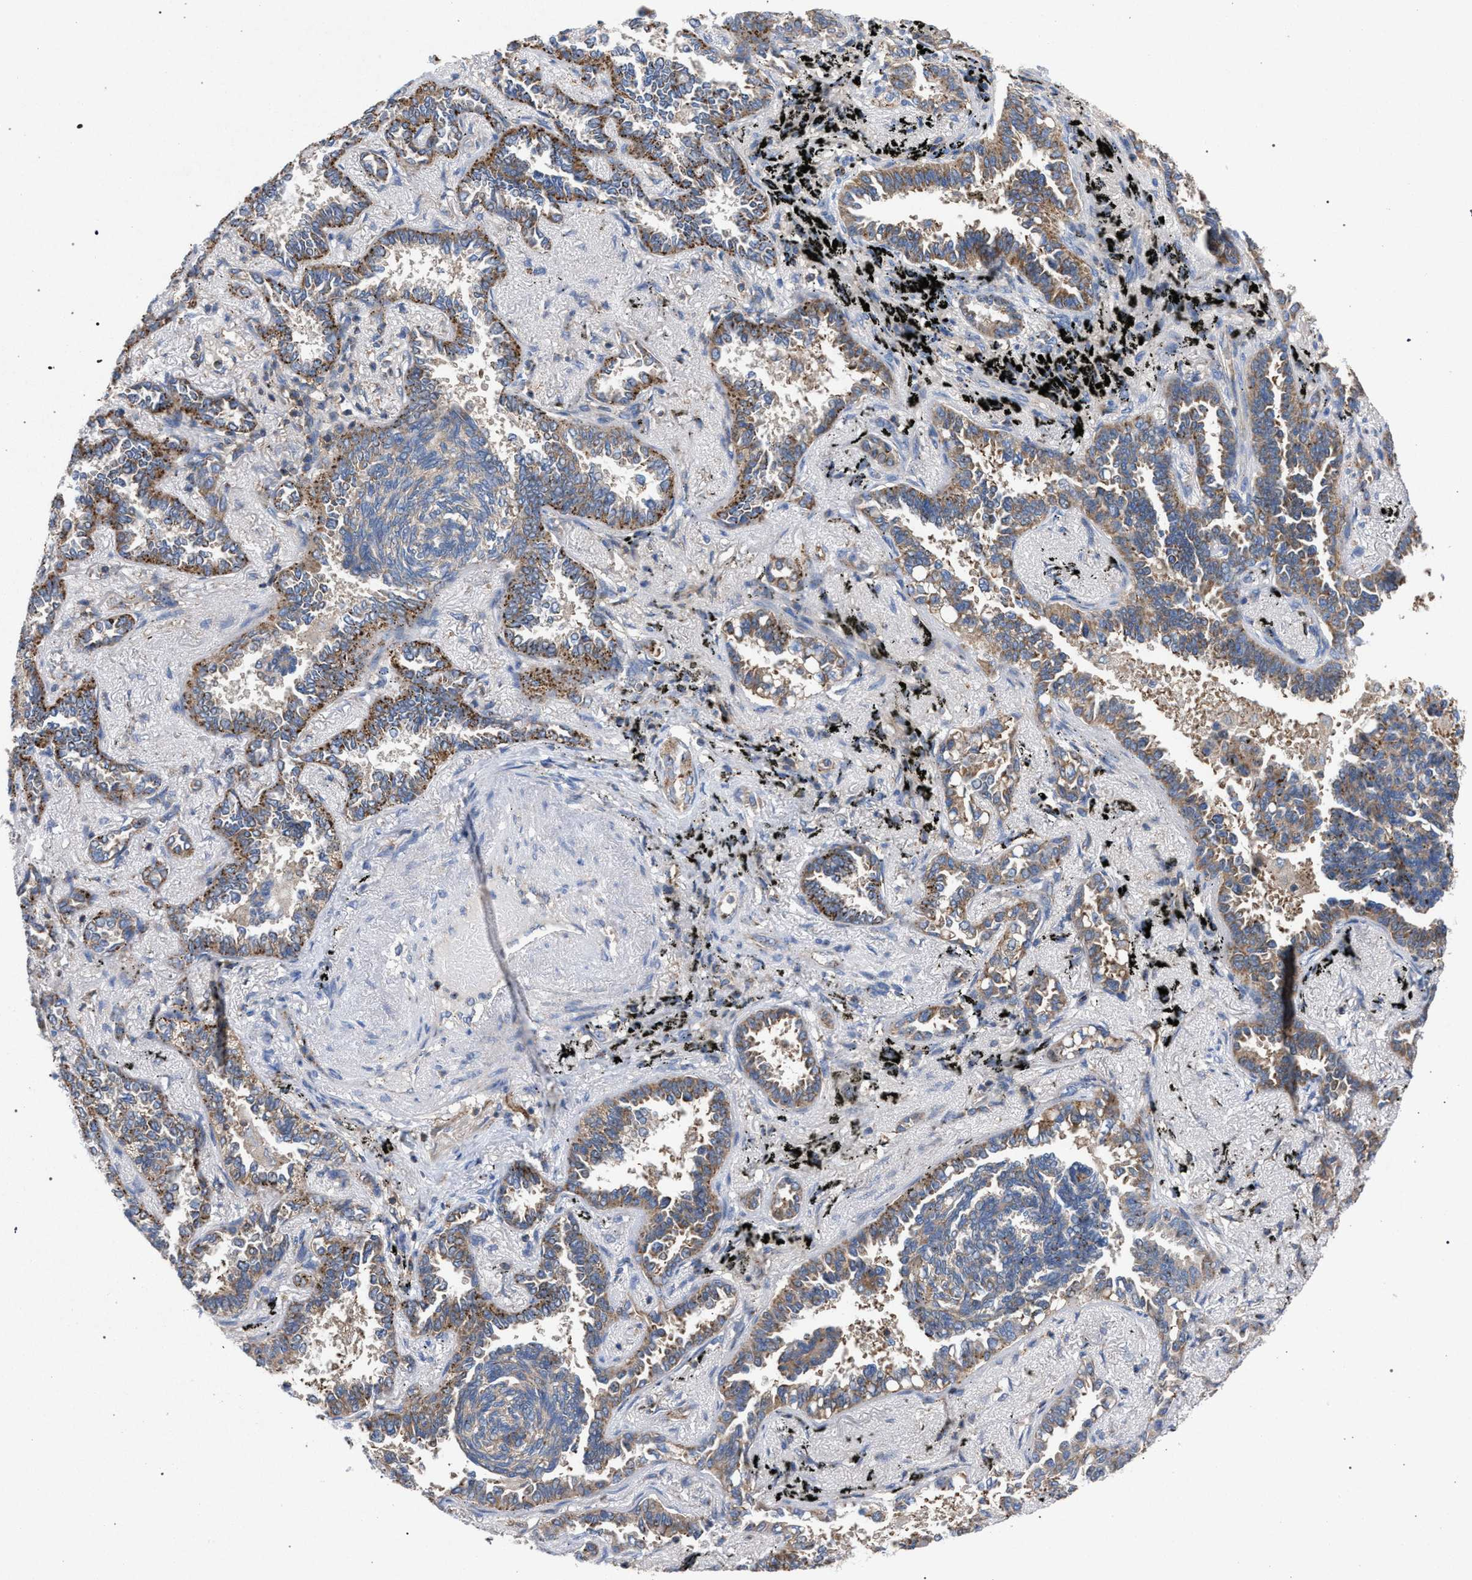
{"staining": {"intensity": "moderate", "quantity": ">75%", "location": "cytoplasmic/membranous"}, "tissue": "lung cancer", "cell_type": "Tumor cells", "image_type": "cancer", "snomed": [{"axis": "morphology", "description": "Adenocarcinoma, NOS"}, {"axis": "topography", "description": "Lung"}], "caption": "IHC of lung cancer (adenocarcinoma) demonstrates medium levels of moderate cytoplasmic/membranous staining in about >75% of tumor cells.", "gene": "VPS13A", "patient": {"sex": "male", "age": 59}}